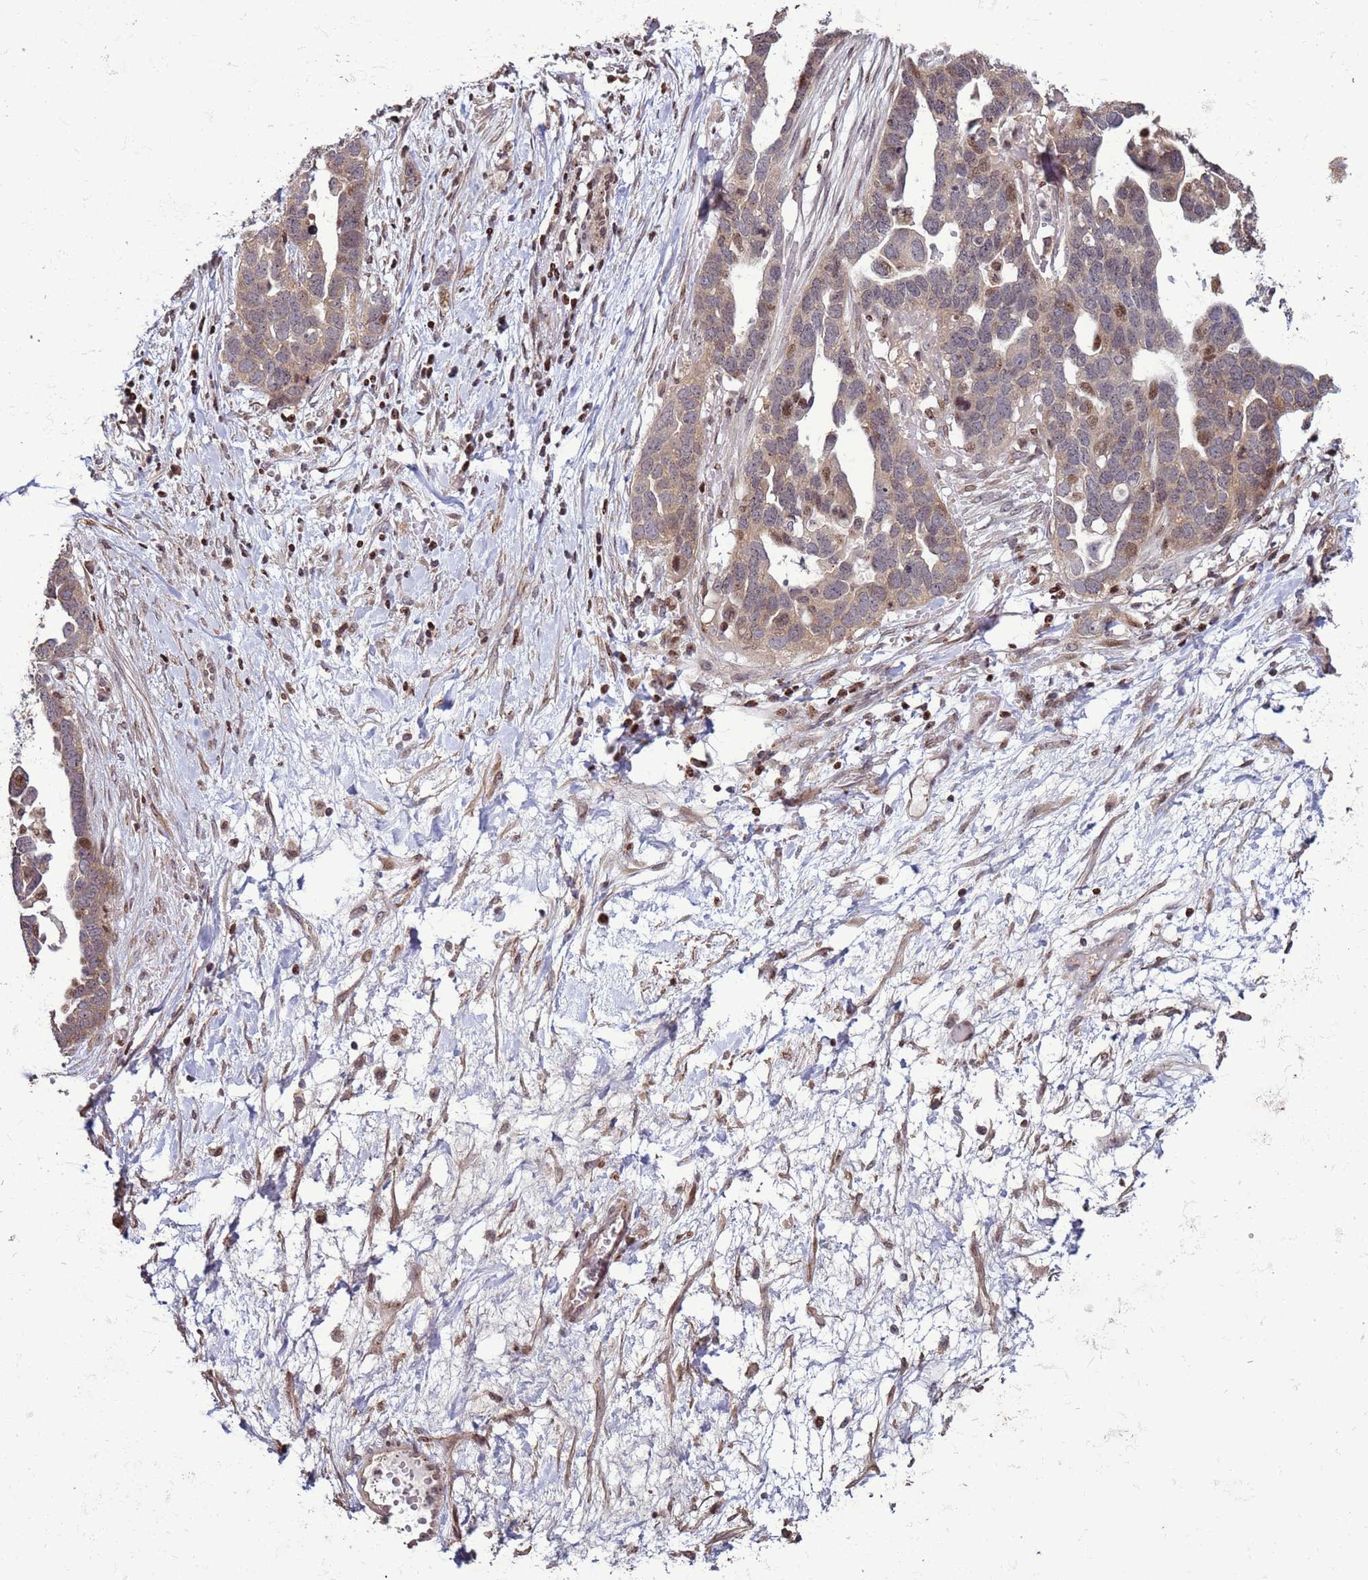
{"staining": {"intensity": "weak", "quantity": ">75%", "location": "cytoplasmic/membranous,nuclear"}, "tissue": "ovarian cancer", "cell_type": "Tumor cells", "image_type": "cancer", "snomed": [{"axis": "morphology", "description": "Cystadenocarcinoma, serous, NOS"}, {"axis": "topography", "description": "Ovary"}], "caption": "Immunohistochemical staining of ovarian cancer exhibits low levels of weak cytoplasmic/membranous and nuclear positivity in about >75% of tumor cells.", "gene": "HGH1", "patient": {"sex": "female", "age": 54}}